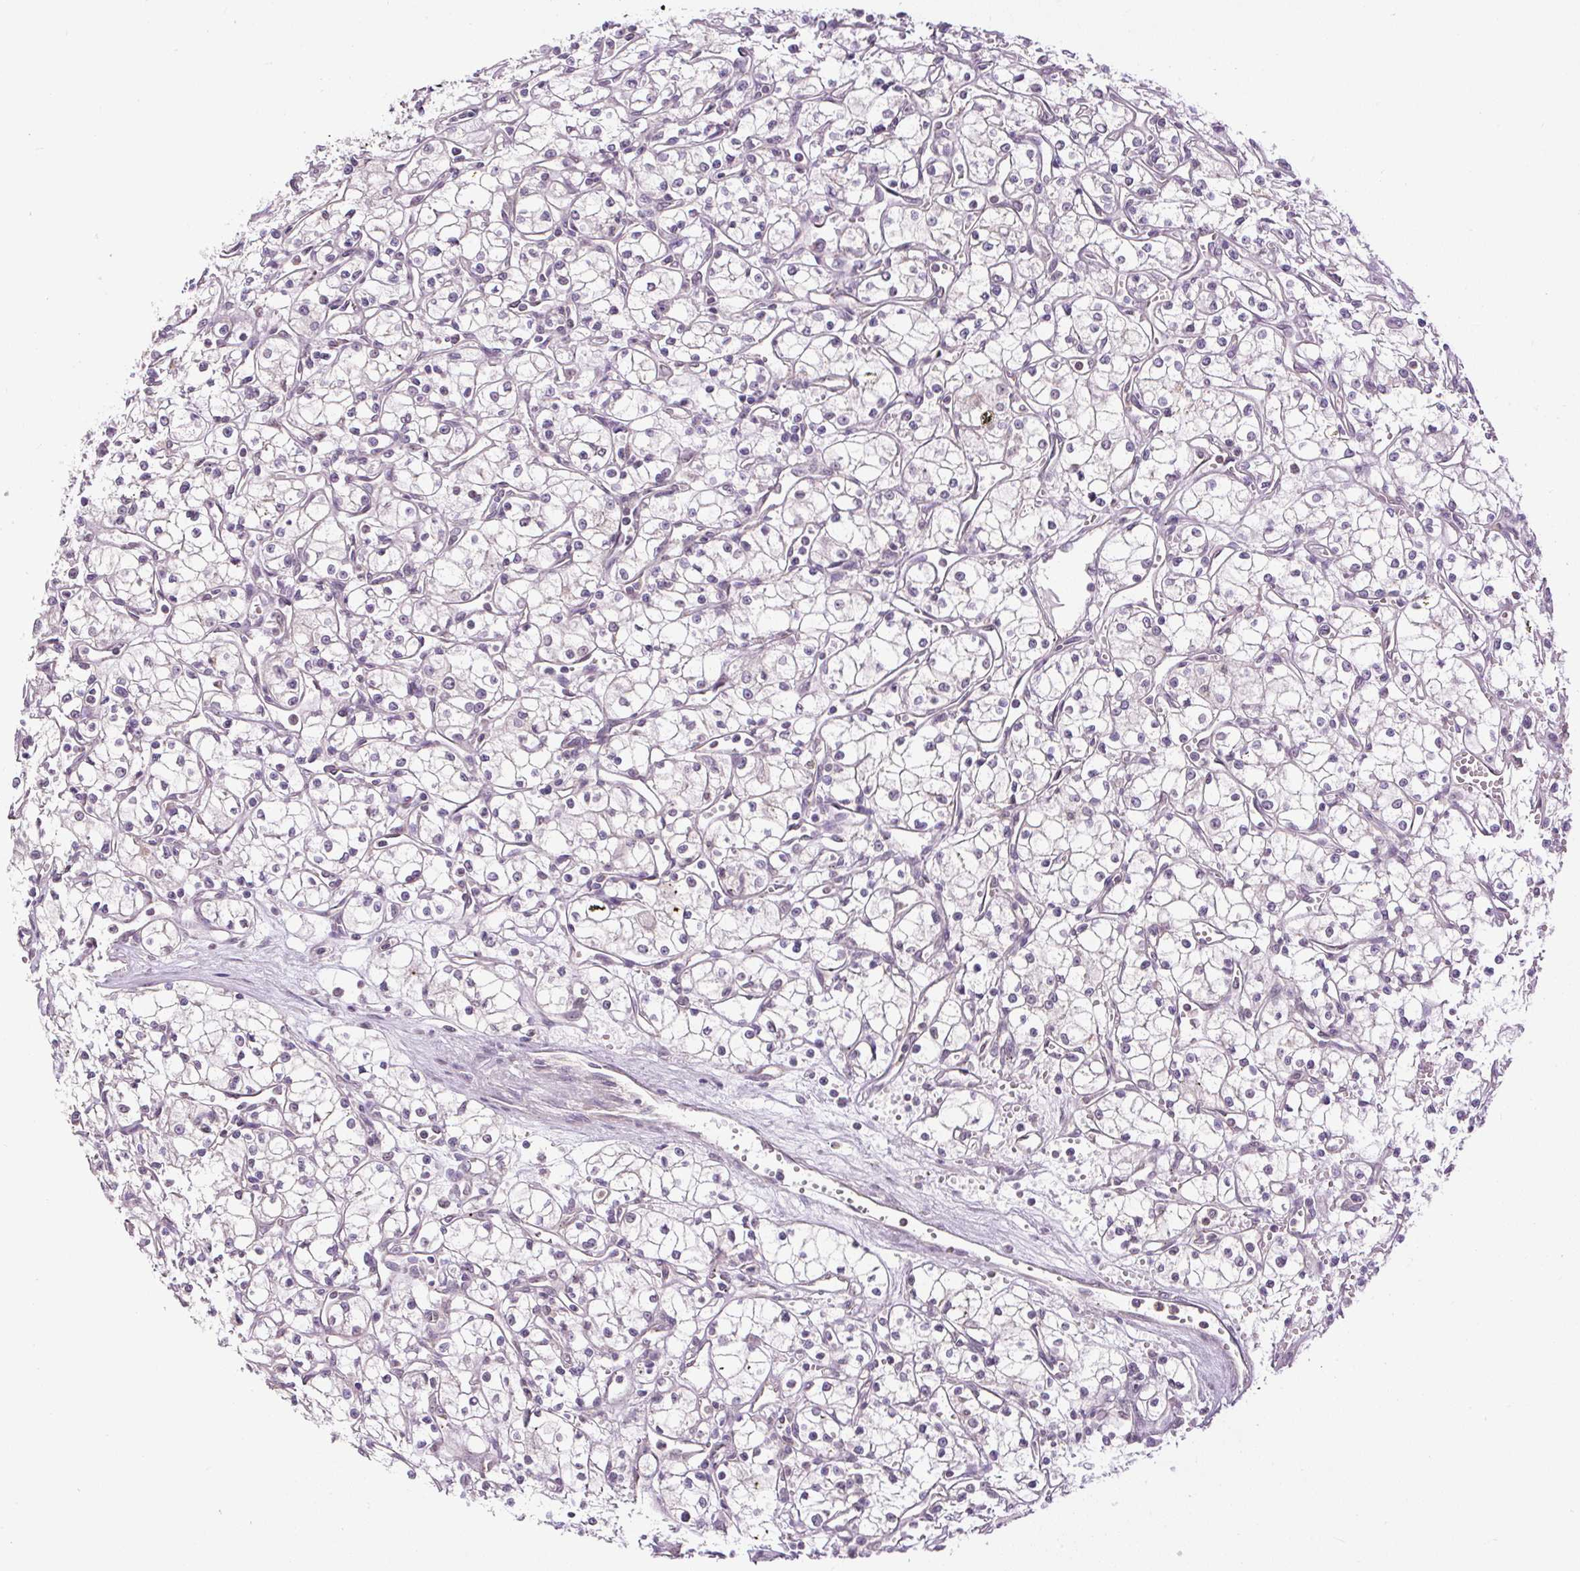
{"staining": {"intensity": "negative", "quantity": "none", "location": "none"}, "tissue": "renal cancer", "cell_type": "Tumor cells", "image_type": "cancer", "snomed": [{"axis": "morphology", "description": "Adenocarcinoma, NOS"}, {"axis": "topography", "description": "Kidney"}], "caption": "DAB immunohistochemical staining of renal cancer (adenocarcinoma) reveals no significant expression in tumor cells. Brightfield microscopy of immunohistochemistry stained with DAB (3,3'-diaminobenzidine) (brown) and hematoxylin (blue), captured at high magnification.", "gene": "RACGAP1", "patient": {"sex": "male", "age": 59}}